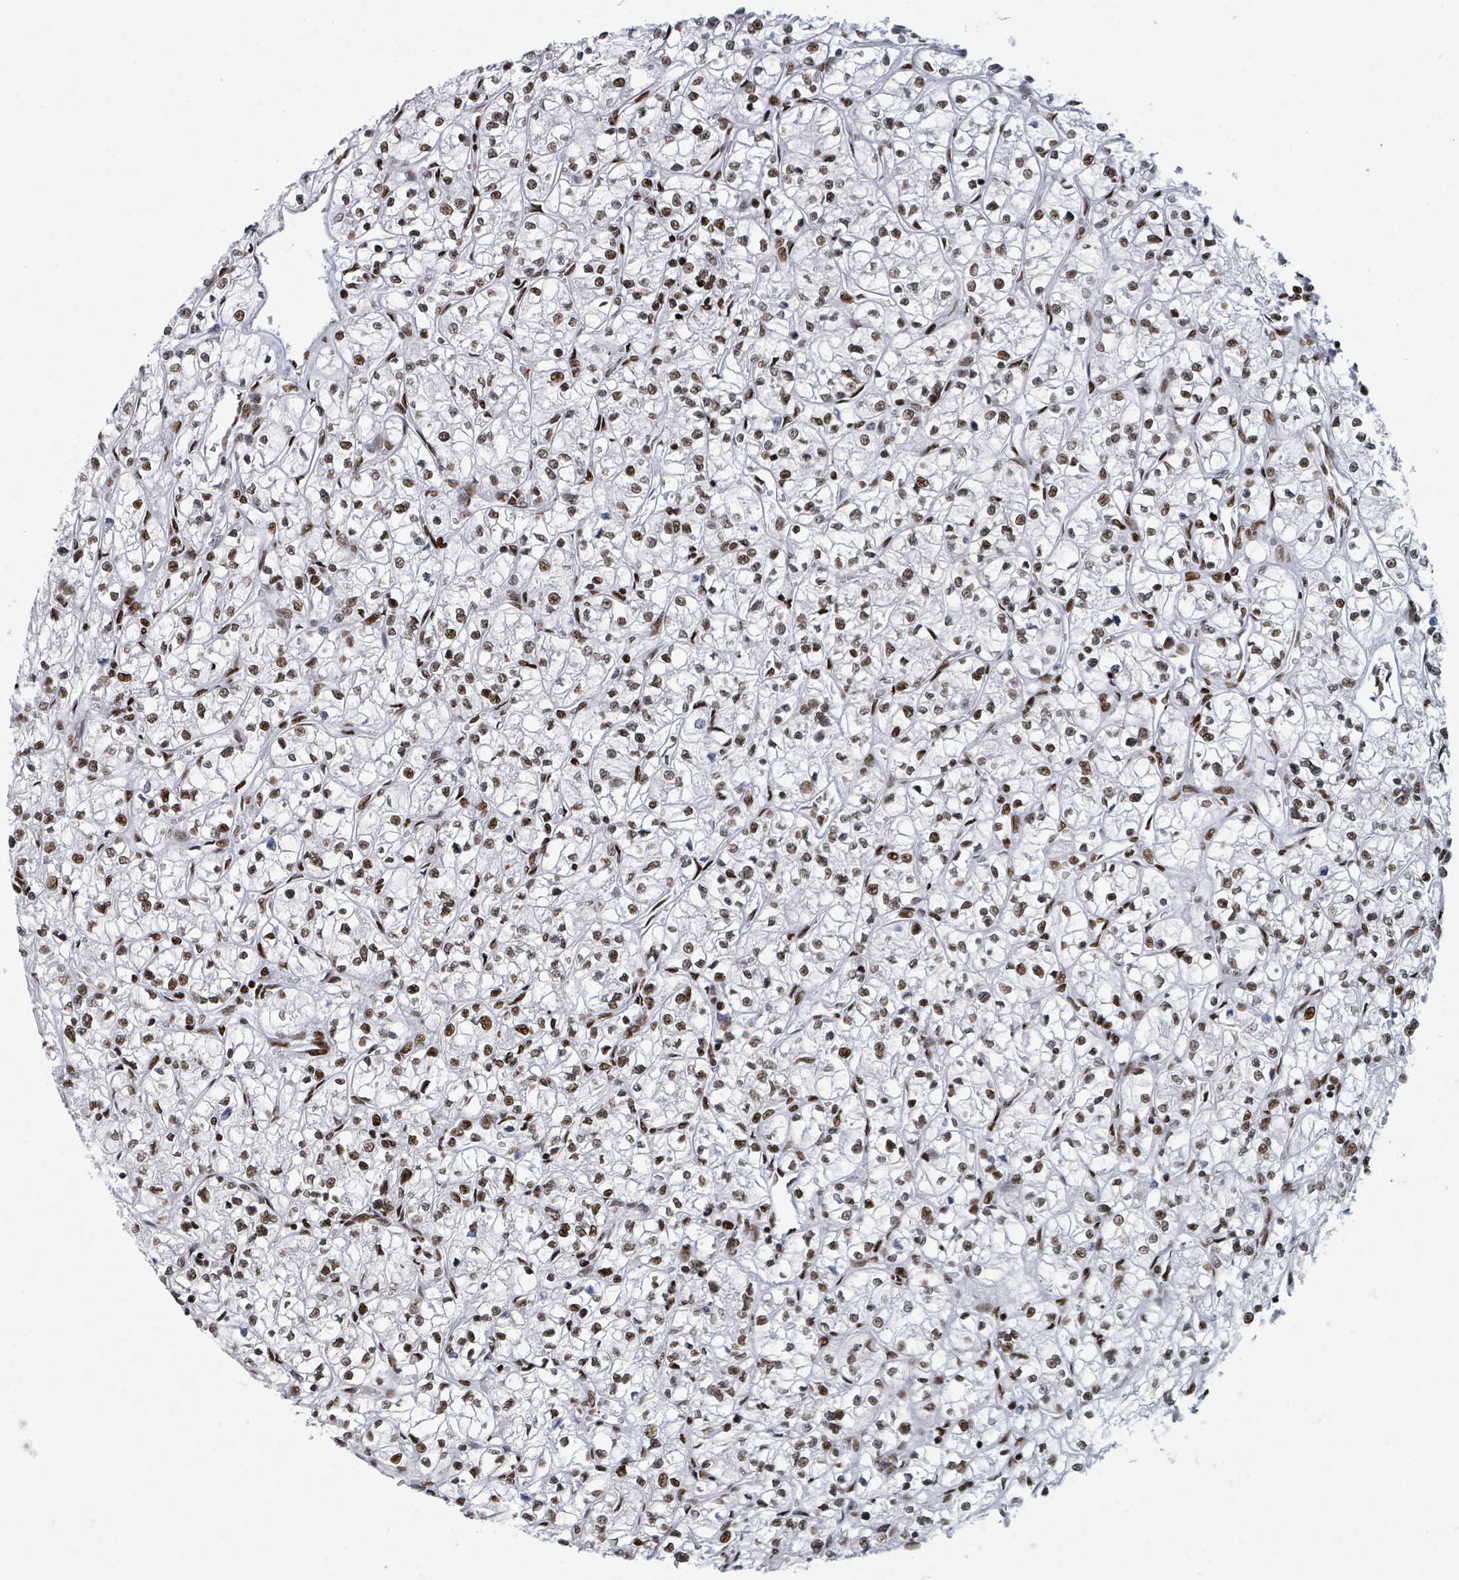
{"staining": {"intensity": "moderate", "quantity": ">75%", "location": "nuclear"}, "tissue": "renal cancer", "cell_type": "Tumor cells", "image_type": "cancer", "snomed": [{"axis": "morphology", "description": "Adenocarcinoma, NOS"}, {"axis": "topography", "description": "Kidney"}], "caption": "Renal cancer (adenocarcinoma) stained with a brown dye demonstrates moderate nuclear positive positivity in about >75% of tumor cells.", "gene": "DHX16", "patient": {"sex": "female", "age": 64}}